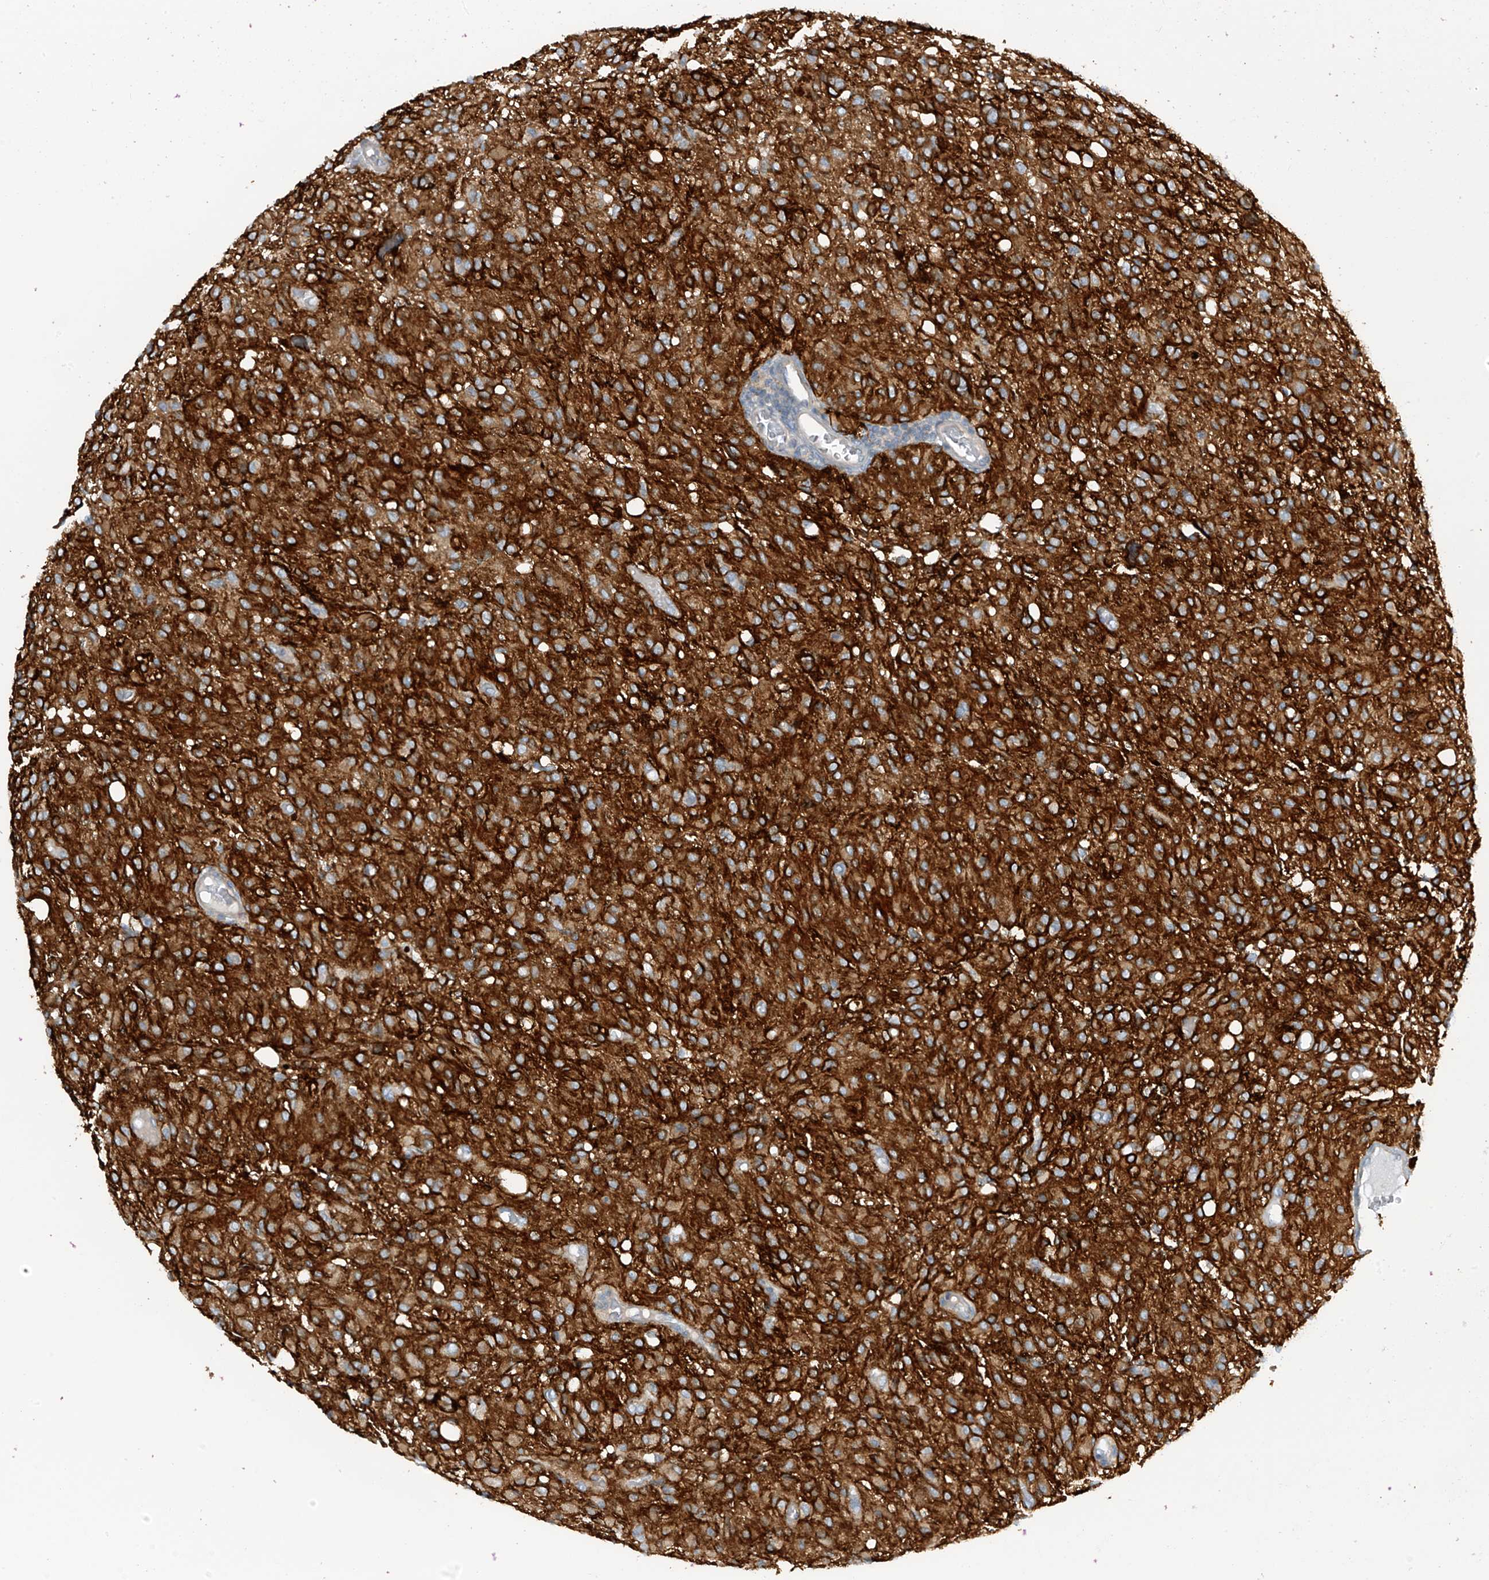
{"staining": {"intensity": "weak", "quantity": "25%-75%", "location": "cytoplasmic/membranous"}, "tissue": "glioma", "cell_type": "Tumor cells", "image_type": "cancer", "snomed": [{"axis": "morphology", "description": "Glioma, malignant, High grade"}, {"axis": "topography", "description": "Brain"}], "caption": "IHC of human glioma displays low levels of weak cytoplasmic/membranous staining in approximately 25%-75% of tumor cells.", "gene": "FSD1L", "patient": {"sex": "female", "age": 59}}